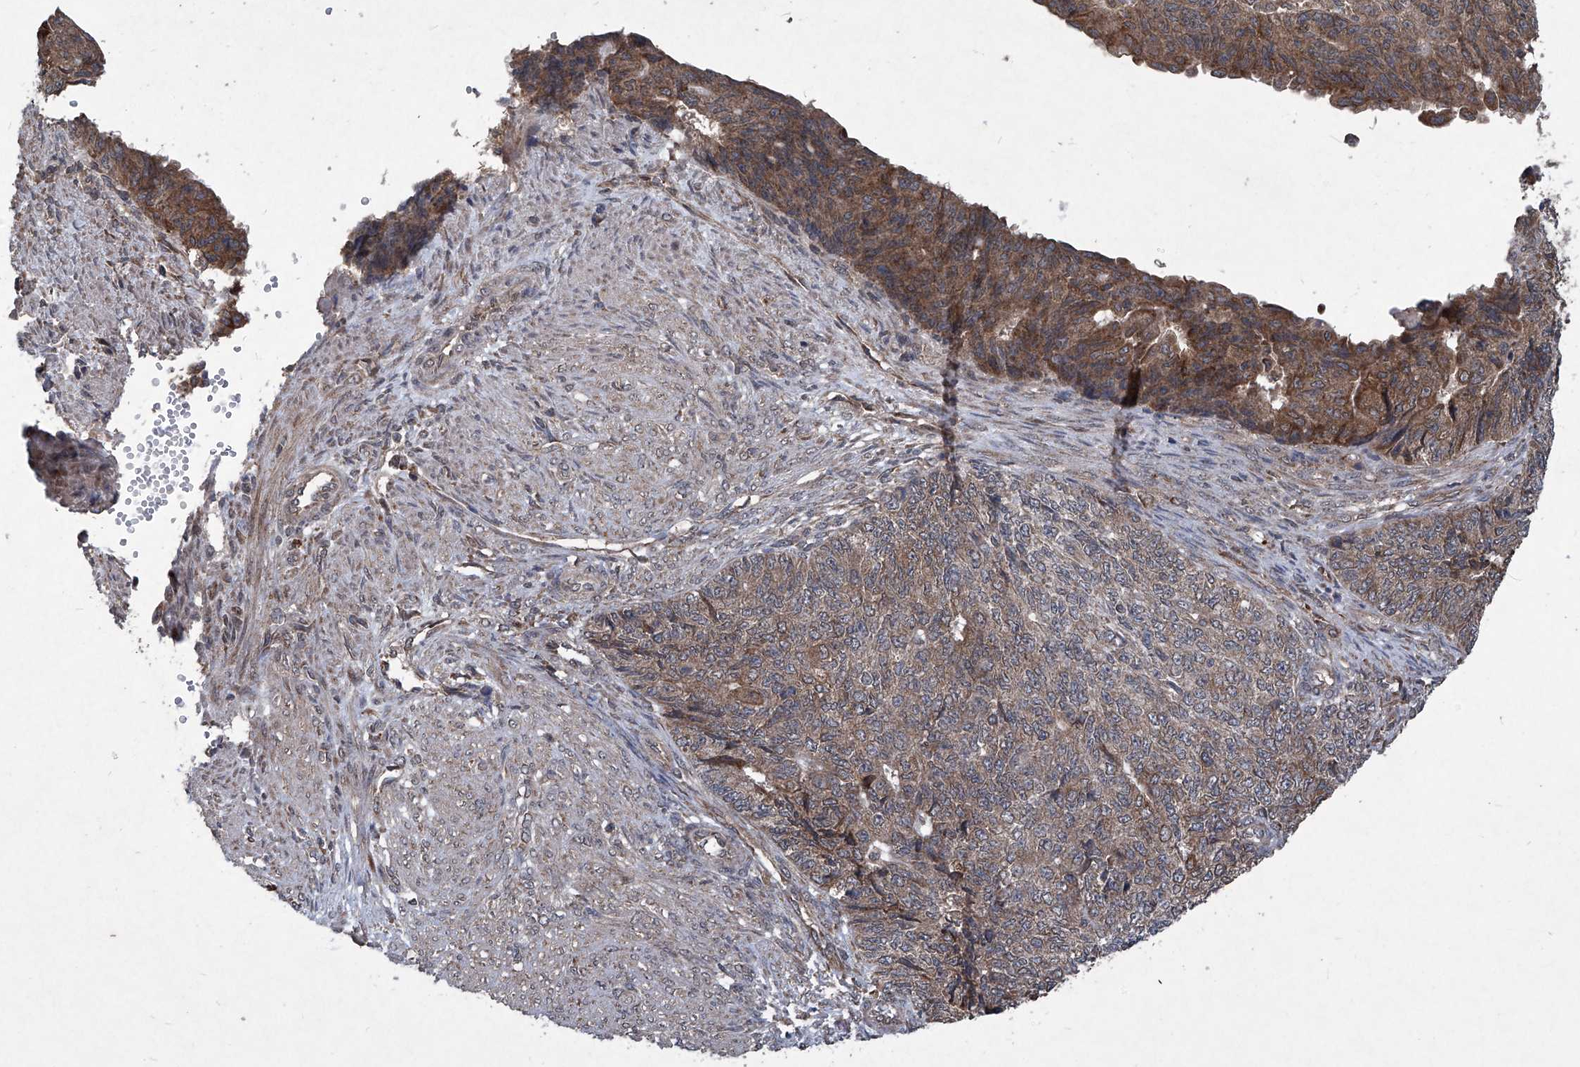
{"staining": {"intensity": "moderate", "quantity": ">75%", "location": "cytoplasmic/membranous"}, "tissue": "endometrial cancer", "cell_type": "Tumor cells", "image_type": "cancer", "snomed": [{"axis": "morphology", "description": "Adenocarcinoma, NOS"}, {"axis": "topography", "description": "Endometrium"}], "caption": "Endometrial adenocarcinoma stained with a brown dye shows moderate cytoplasmic/membranous positive staining in approximately >75% of tumor cells.", "gene": "SUMF2", "patient": {"sex": "female", "age": 32}}